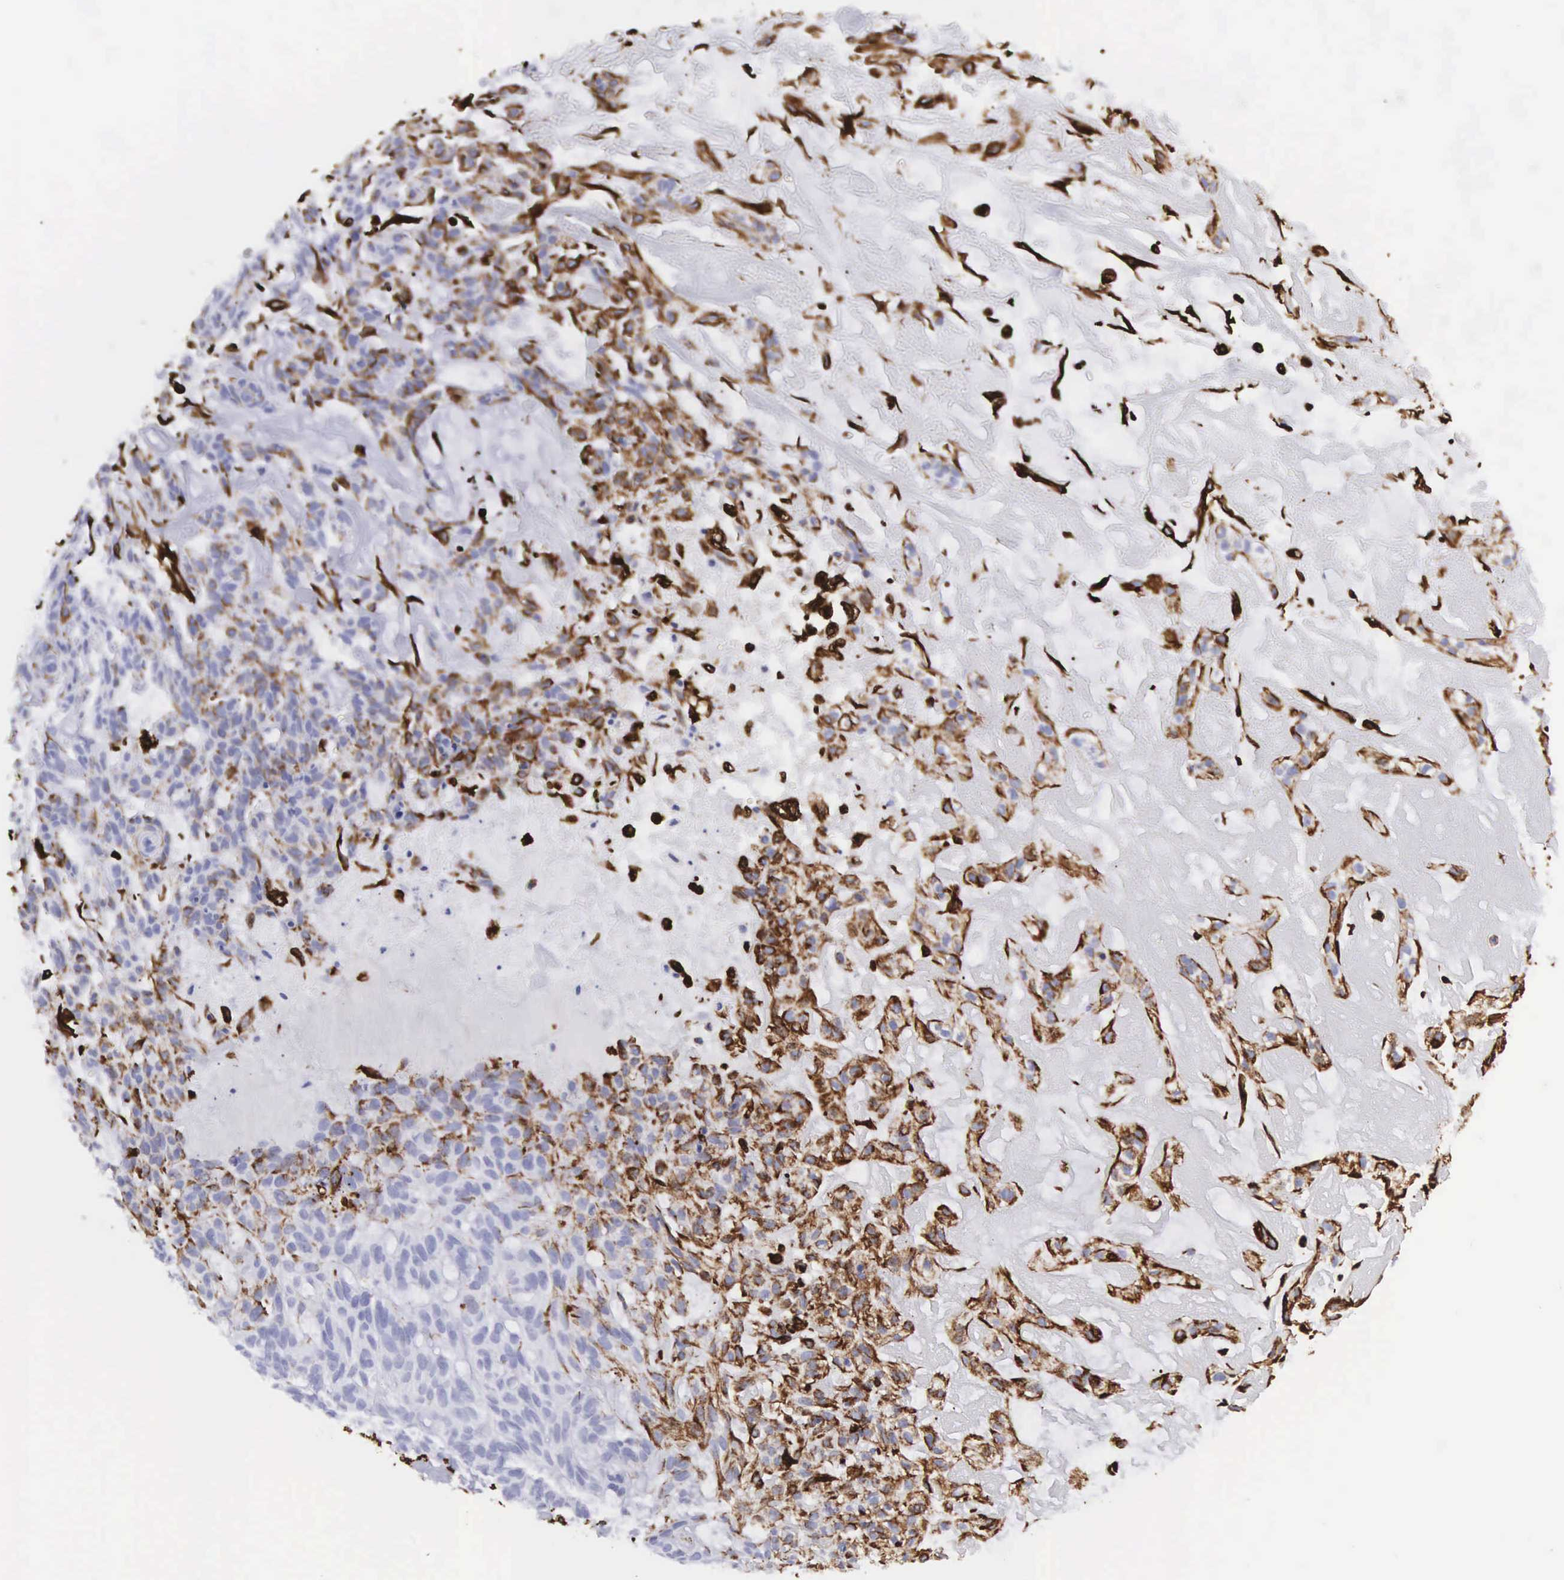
{"staining": {"intensity": "moderate", "quantity": "25%-75%", "location": "cytoplasmic/membranous"}, "tissue": "skin cancer", "cell_type": "Tumor cells", "image_type": "cancer", "snomed": [{"axis": "morphology", "description": "Basal cell carcinoma"}, {"axis": "topography", "description": "Skin"}], "caption": "Immunohistochemistry (IHC) micrograph of skin basal cell carcinoma stained for a protein (brown), which shows medium levels of moderate cytoplasmic/membranous expression in about 25%-75% of tumor cells.", "gene": "VIM", "patient": {"sex": "male", "age": 75}}